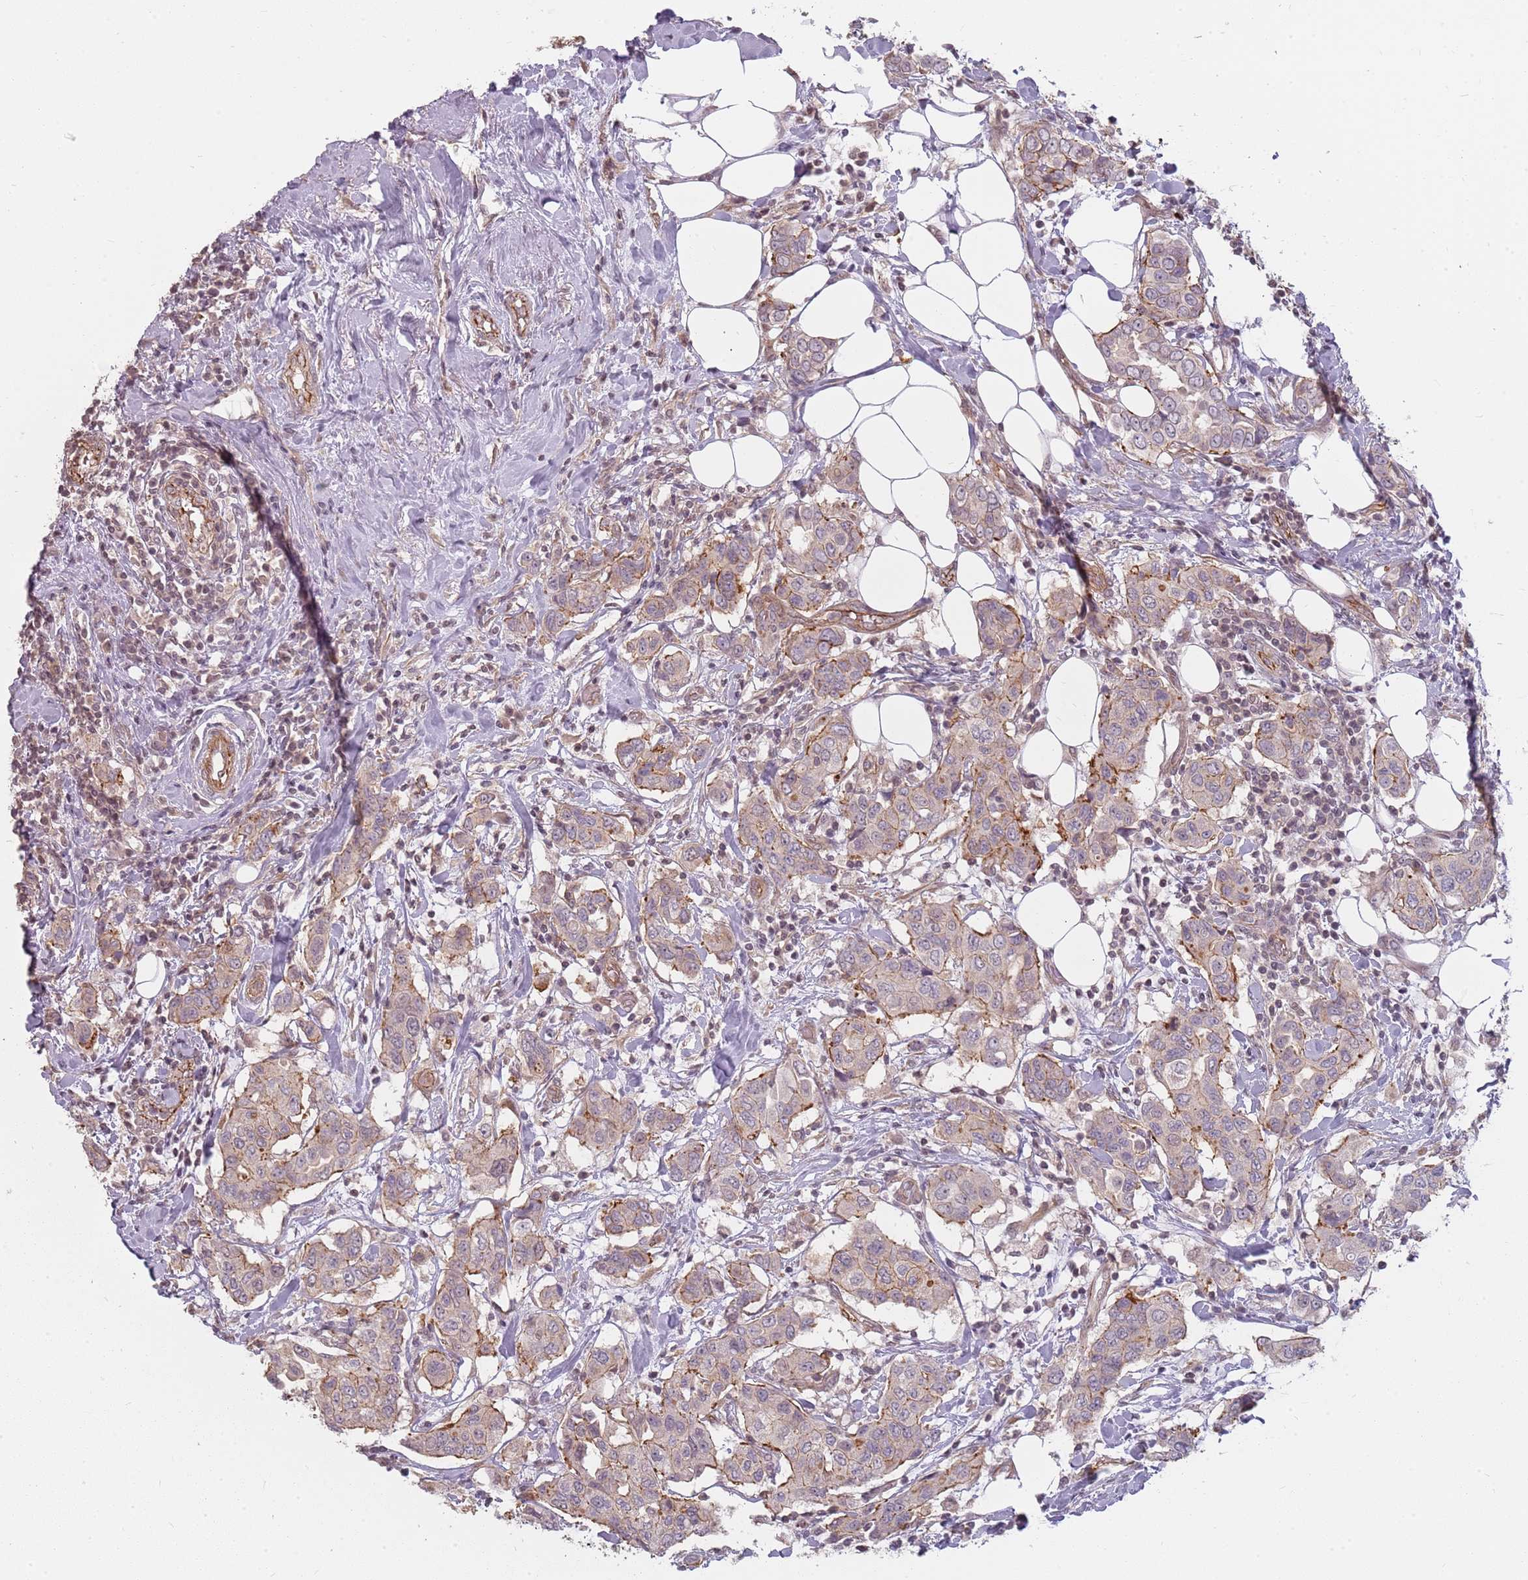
{"staining": {"intensity": "moderate", "quantity": "<25%", "location": "cytoplasmic/membranous"}, "tissue": "breast cancer", "cell_type": "Tumor cells", "image_type": "cancer", "snomed": [{"axis": "morphology", "description": "Lobular carcinoma"}, {"axis": "topography", "description": "Breast"}], "caption": "Lobular carcinoma (breast) was stained to show a protein in brown. There is low levels of moderate cytoplasmic/membranous staining in about <25% of tumor cells. (IHC, brightfield microscopy, high magnification).", "gene": "PPP1R14C", "patient": {"sex": "female", "age": 51}}